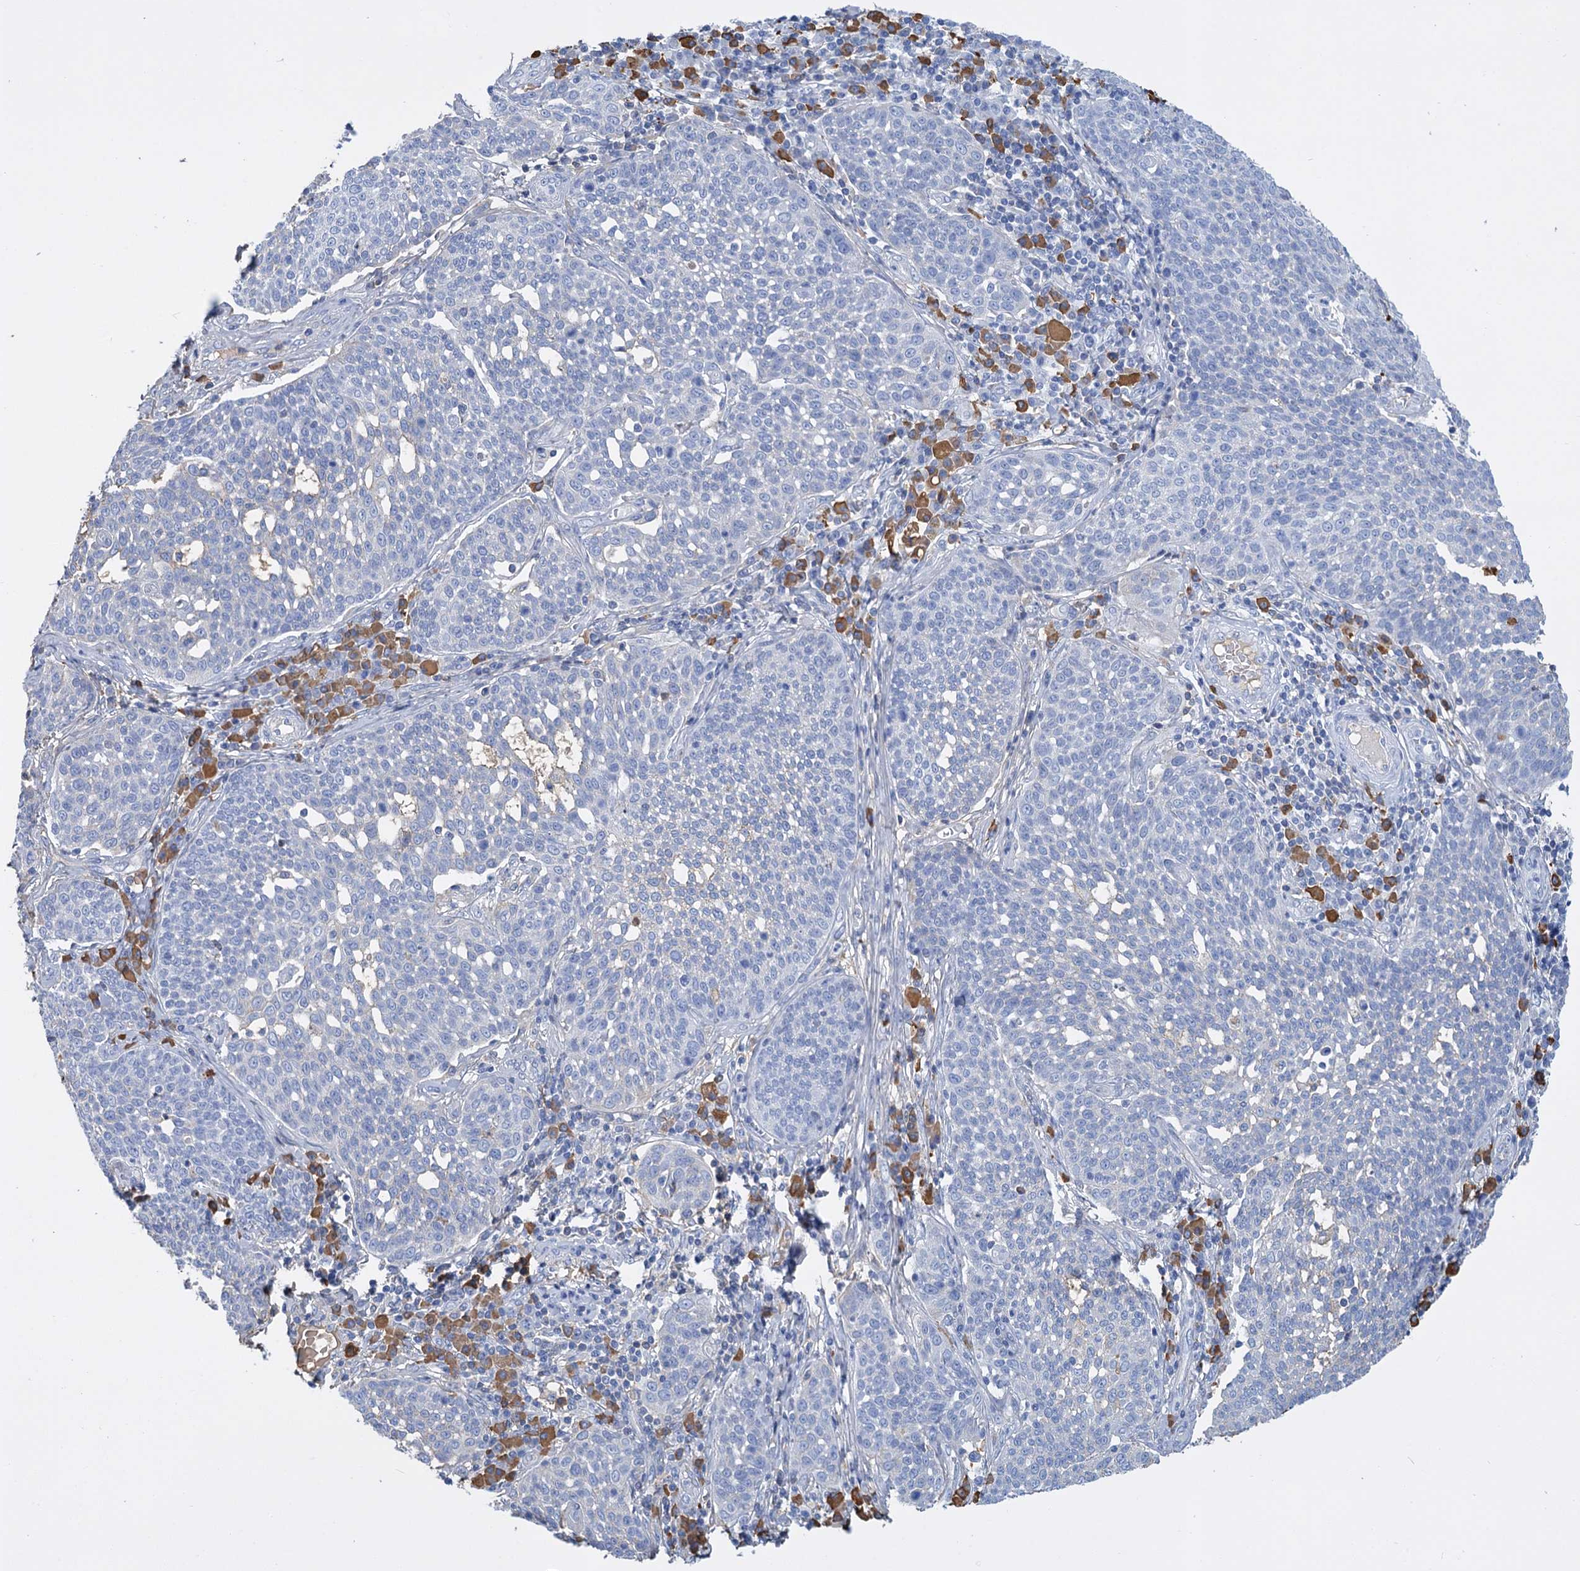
{"staining": {"intensity": "negative", "quantity": "none", "location": "none"}, "tissue": "cervical cancer", "cell_type": "Tumor cells", "image_type": "cancer", "snomed": [{"axis": "morphology", "description": "Squamous cell carcinoma, NOS"}, {"axis": "topography", "description": "Cervix"}], "caption": "Tumor cells show no significant protein positivity in cervical cancer (squamous cell carcinoma).", "gene": "FBXW12", "patient": {"sex": "female", "age": 34}}